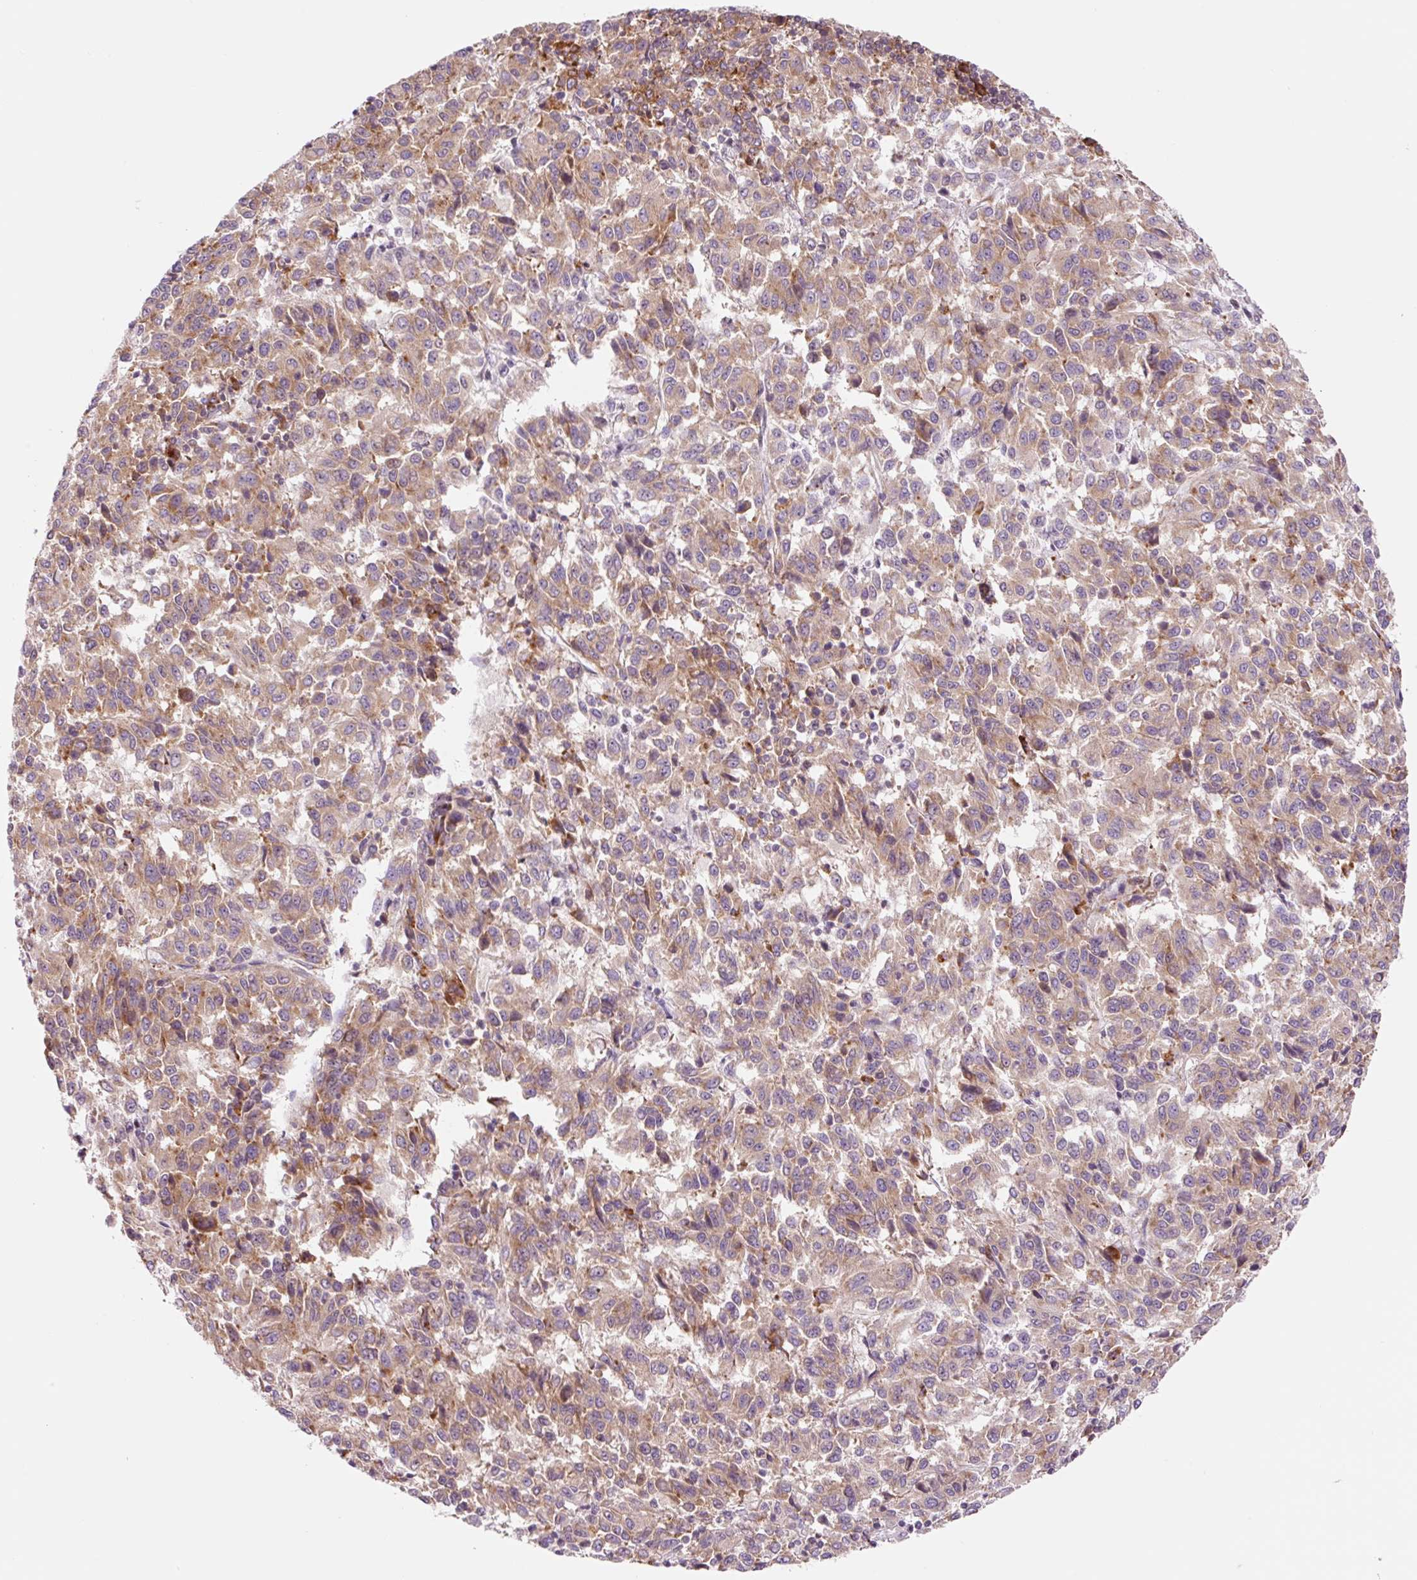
{"staining": {"intensity": "moderate", "quantity": ">75%", "location": "cytoplasmic/membranous"}, "tissue": "melanoma", "cell_type": "Tumor cells", "image_type": "cancer", "snomed": [{"axis": "morphology", "description": "Malignant melanoma, Metastatic site"}, {"axis": "topography", "description": "Lung"}], "caption": "This image displays immunohistochemistry staining of human malignant melanoma (metastatic site), with medium moderate cytoplasmic/membranous staining in approximately >75% of tumor cells.", "gene": "RPL41", "patient": {"sex": "male", "age": 64}}